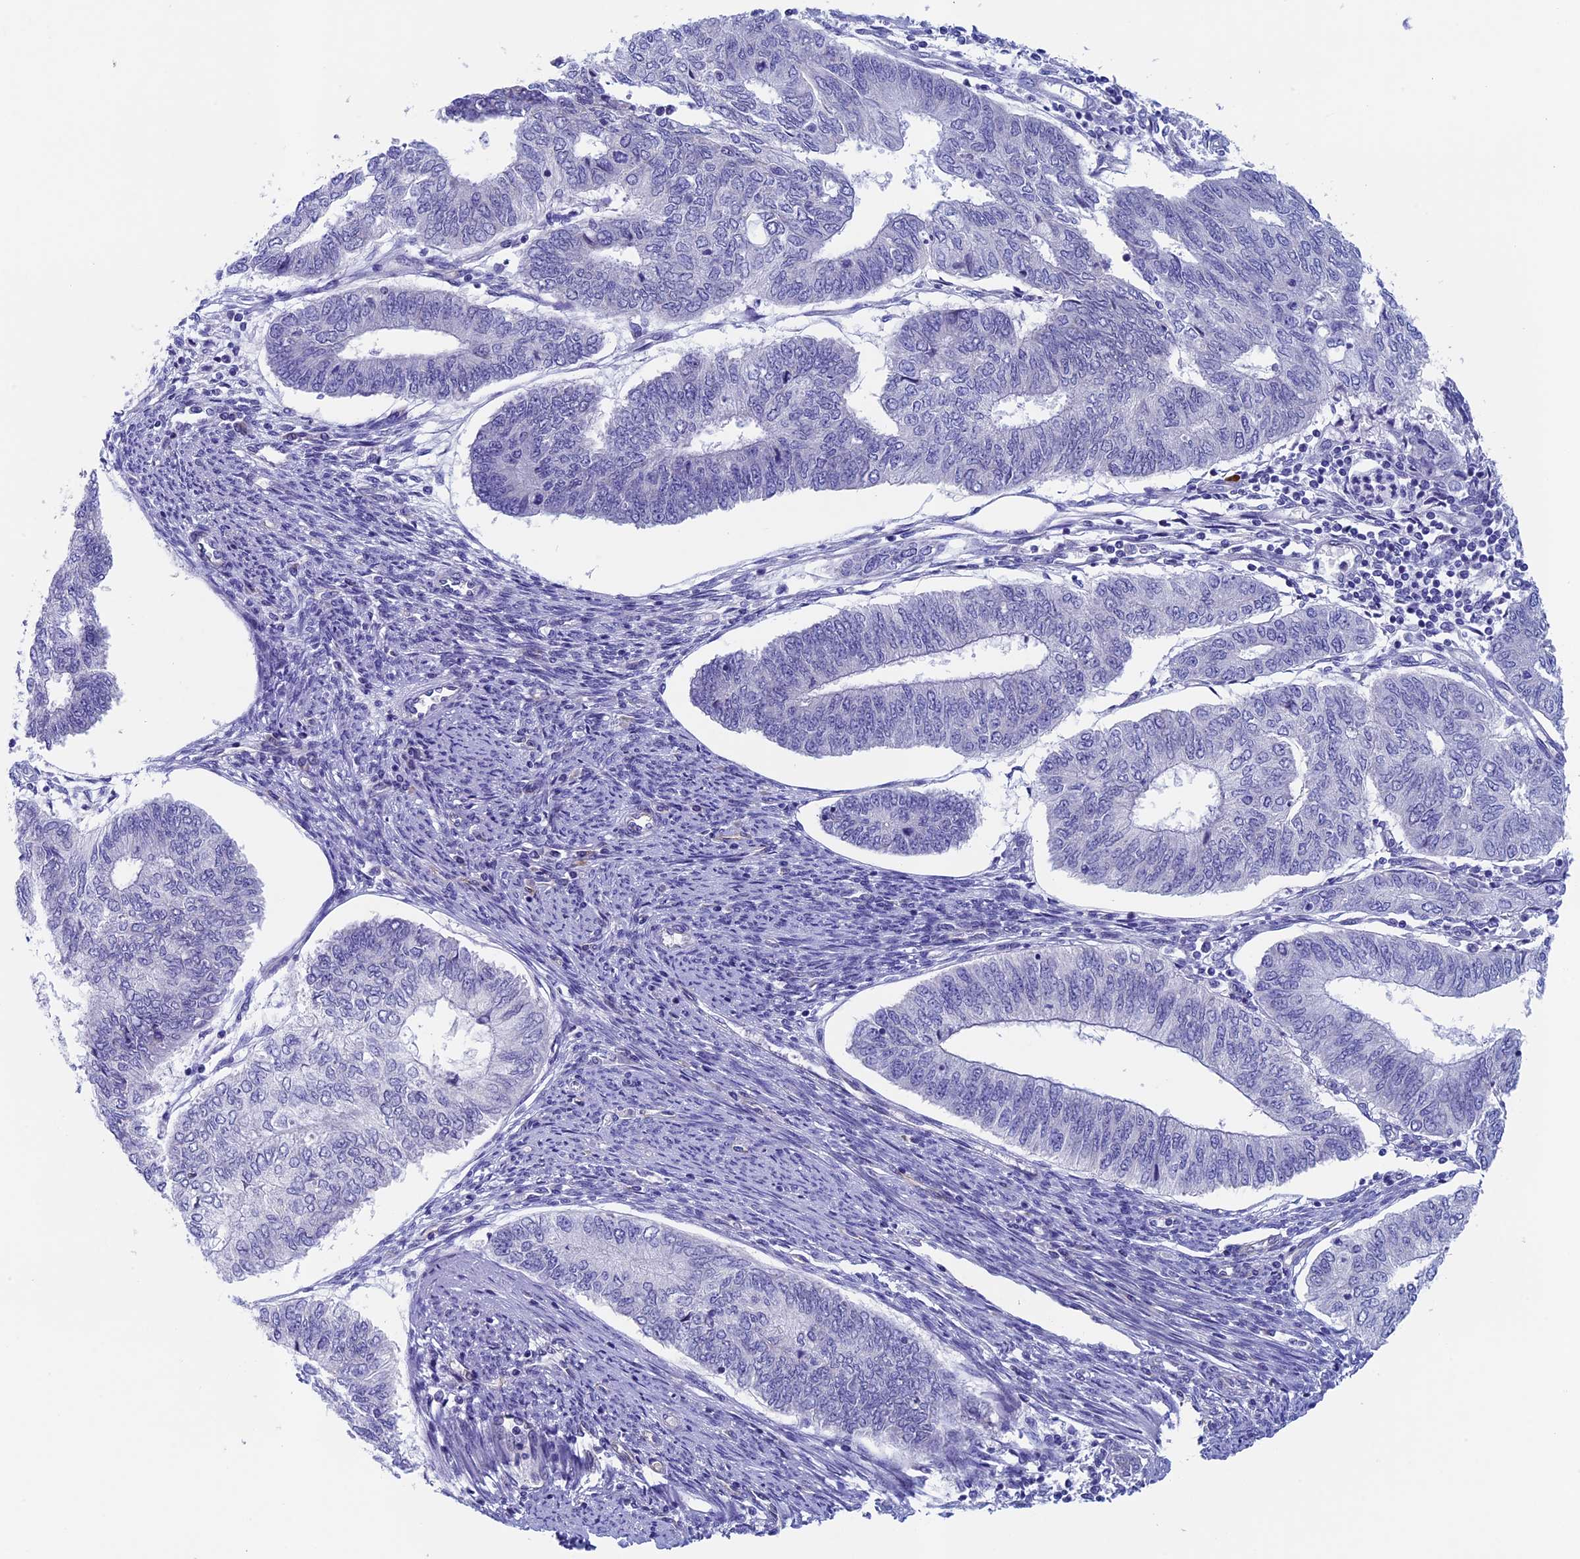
{"staining": {"intensity": "negative", "quantity": "none", "location": "none"}, "tissue": "endometrial cancer", "cell_type": "Tumor cells", "image_type": "cancer", "snomed": [{"axis": "morphology", "description": "Adenocarcinoma, NOS"}, {"axis": "topography", "description": "Endometrium"}], "caption": "Tumor cells show no significant staining in adenocarcinoma (endometrial).", "gene": "INSYN1", "patient": {"sex": "female", "age": 68}}